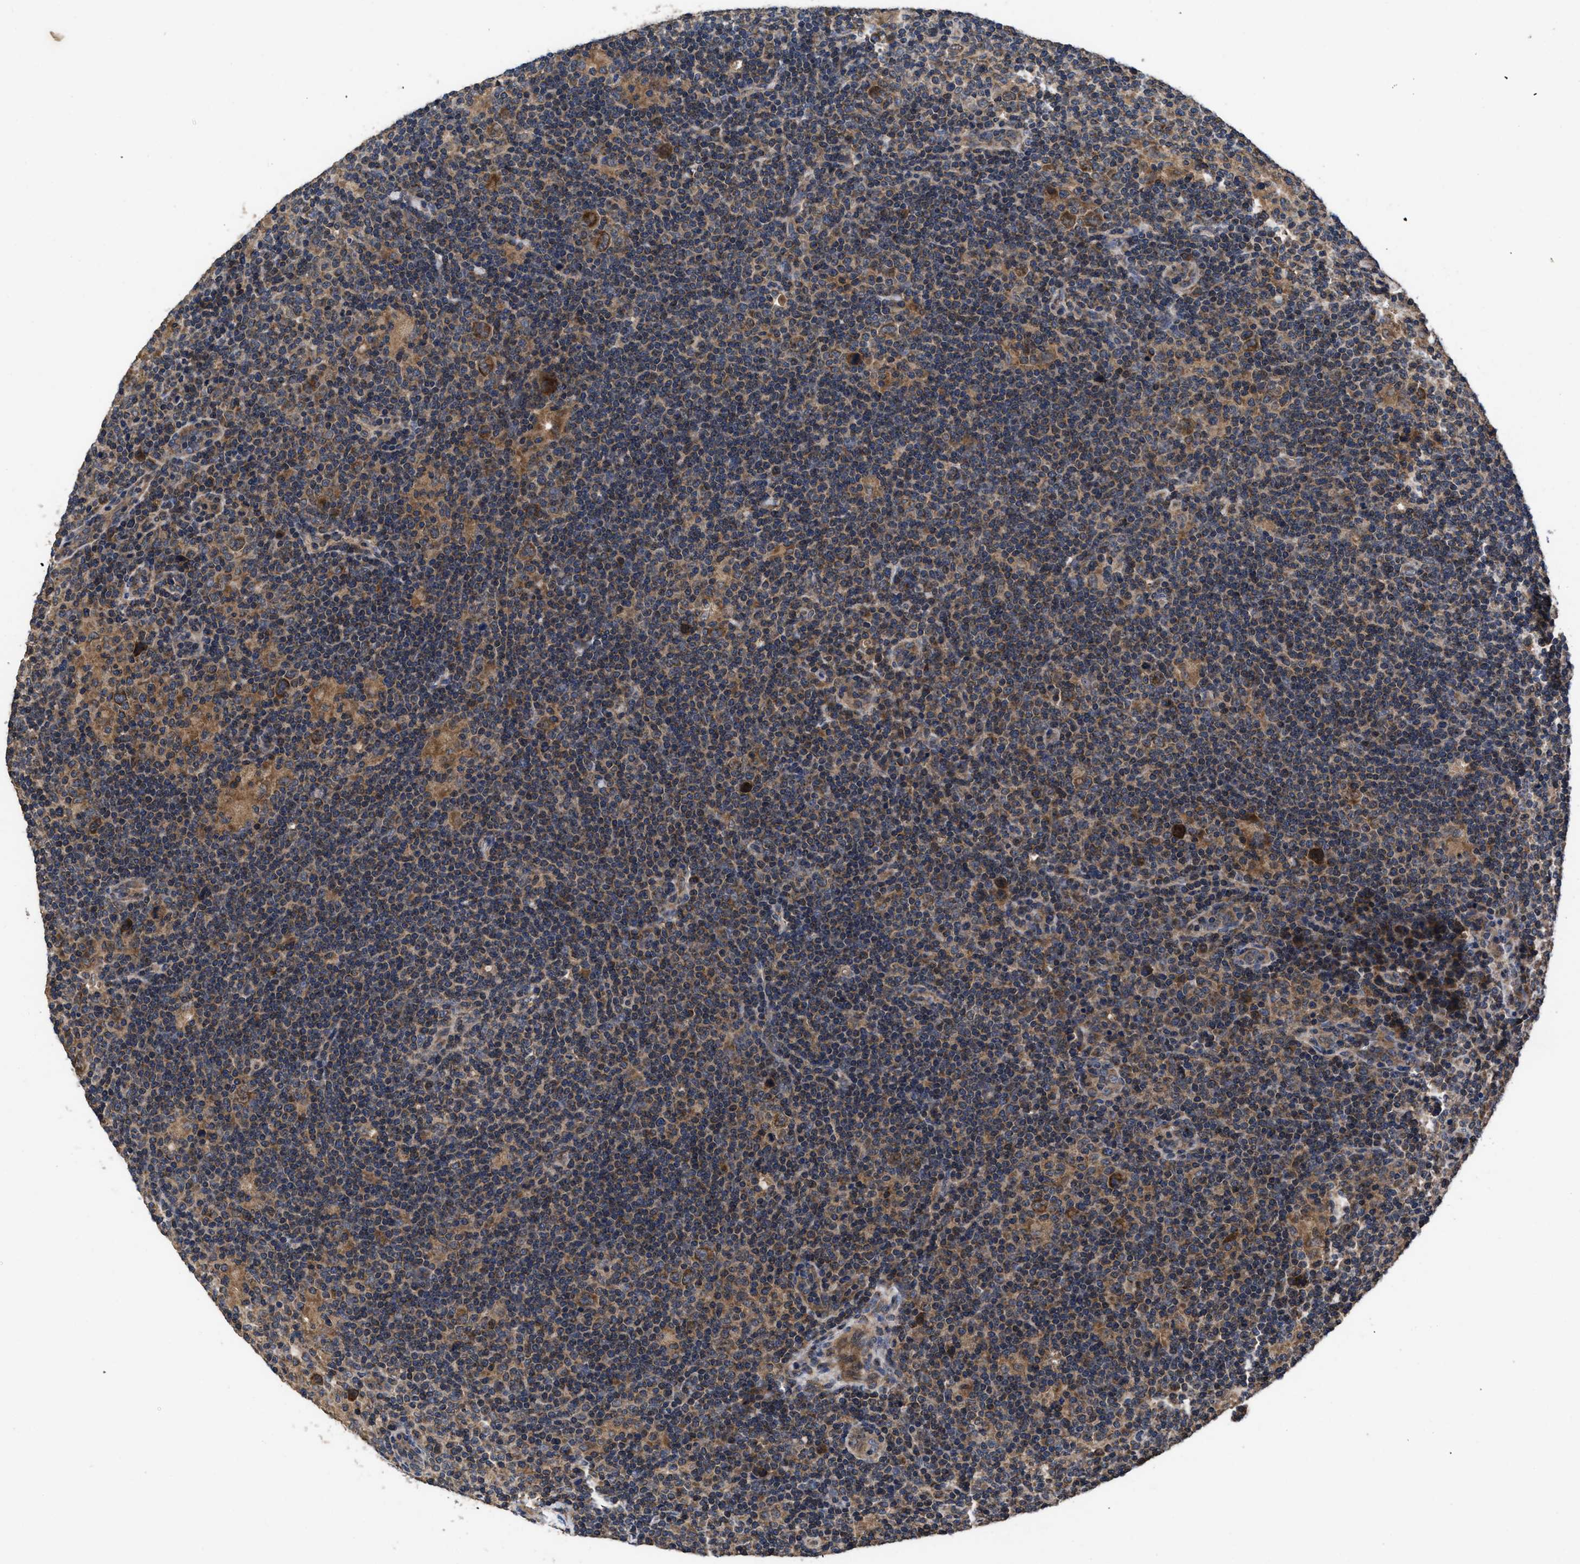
{"staining": {"intensity": "strong", "quantity": ">75%", "location": "cytoplasmic/membranous"}, "tissue": "lymphoma", "cell_type": "Tumor cells", "image_type": "cancer", "snomed": [{"axis": "morphology", "description": "Hodgkin's disease, NOS"}, {"axis": "topography", "description": "Lymph node"}], "caption": "DAB immunohistochemical staining of human lymphoma shows strong cytoplasmic/membranous protein expression in about >75% of tumor cells.", "gene": "LRRC3", "patient": {"sex": "female", "age": 57}}